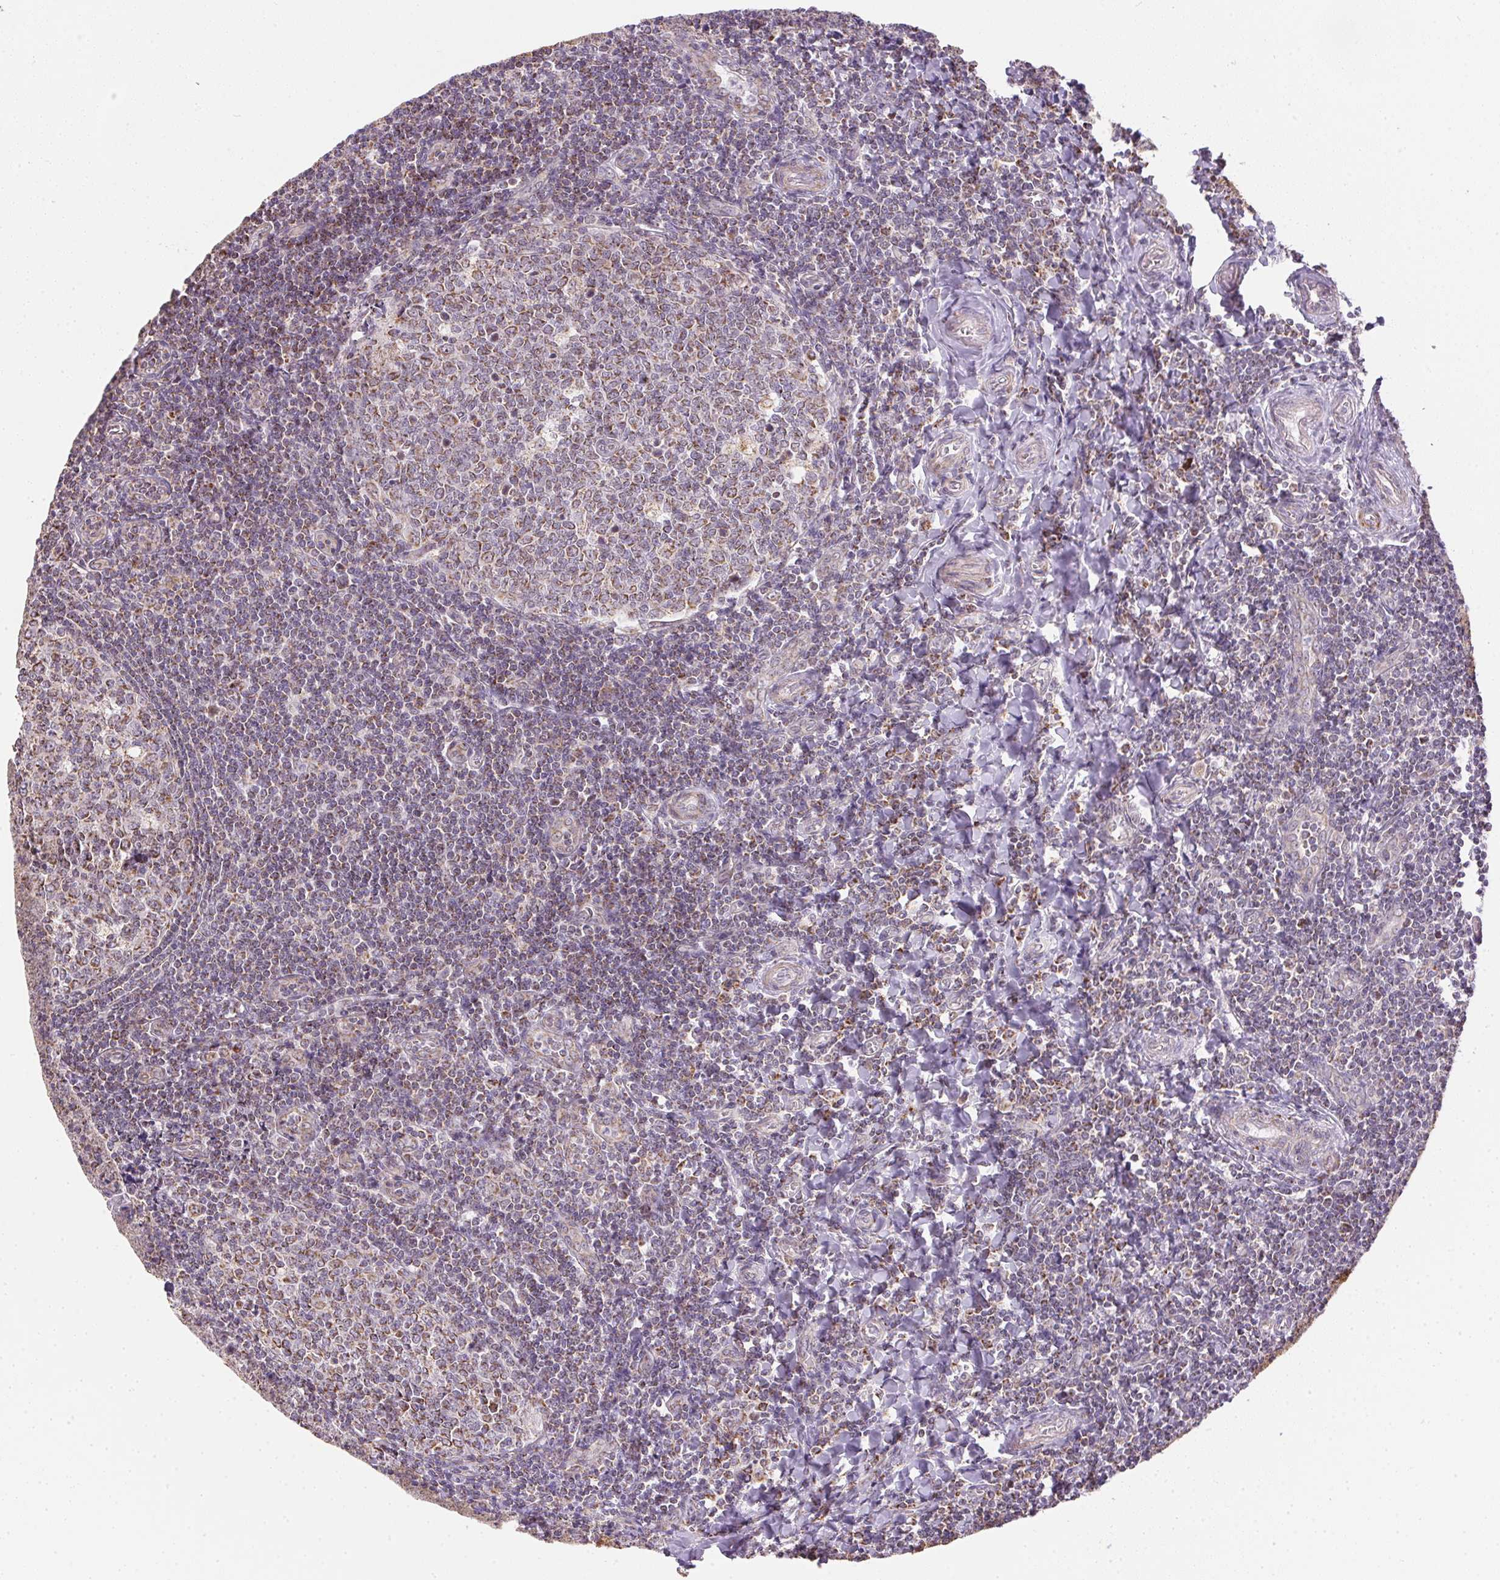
{"staining": {"intensity": "strong", "quantity": "25%-75%", "location": "cytoplasmic/membranous"}, "tissue": "tonsil", "cell_type": "Germinal center cells", "image_type": "normal", "snomed": [{"axis": "morphology", "description": "Normal tissue, NOS"}, {"axis": "morphology", "description": "Inflammation, NOS"}, {"axis": "topography", "description": "Tonsil"}], "caption": "Germinal center cells reveal strong cytoplasmic/membranous positivity in approximately 25%-75% of cells in unremarkable tonsil. The protein is stained brown, and the nuclei are stained in blue (DAB IHC with brightfield microscopy, high magnification).", "gene": "MAPK11", "patient": {"sex": "female", "age": 31}}